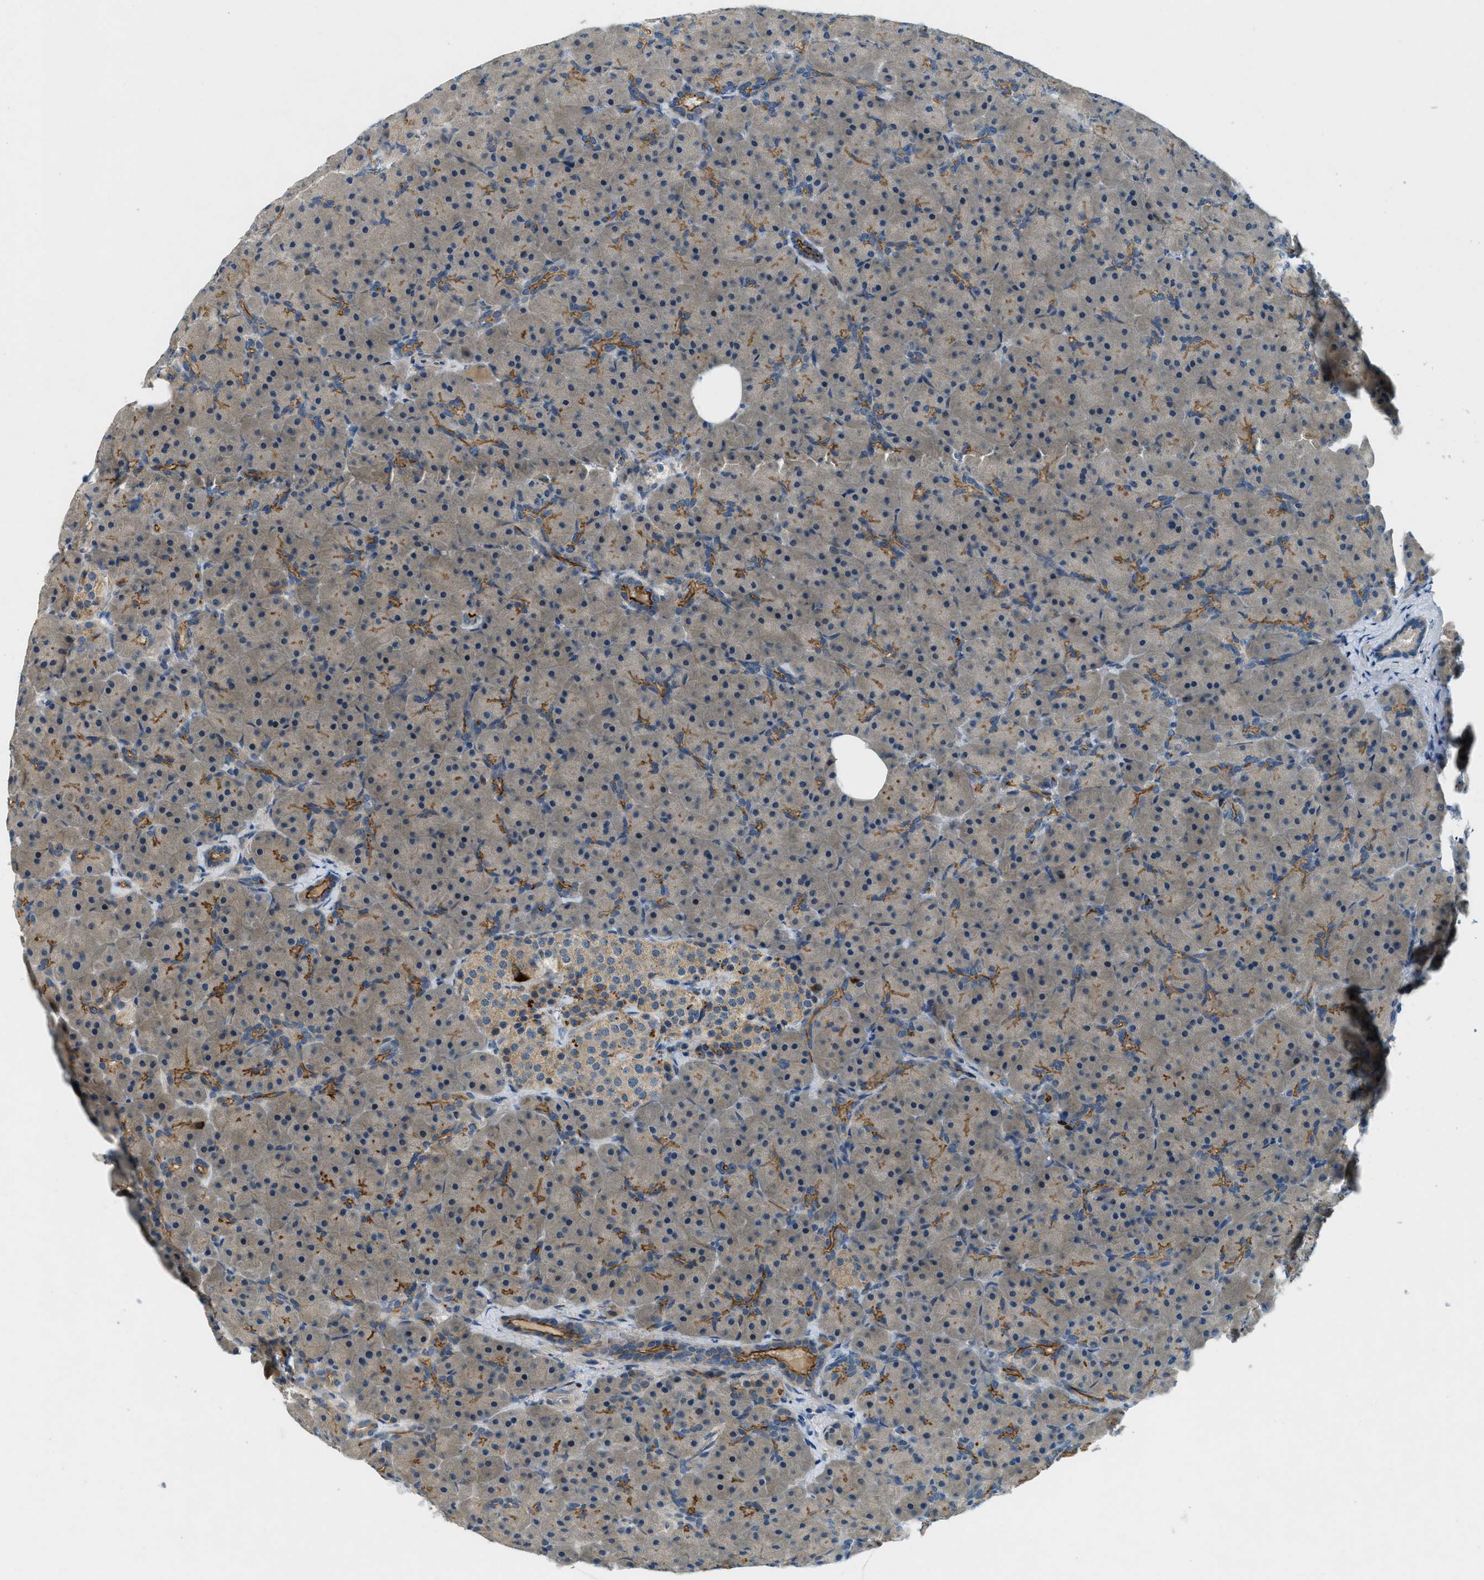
{"staining": {"intensity": "moderate", "quantity": "<25%", "location": "cytoplasmic/membranous"}, "tissue": "pancreas", "cell_type": "Exocrine glandular cells", "image_type": "normal", "snomed": [{"axis": "morphology", "description": "Normal tissue, NOS"}, {"axis": "topography", "description": "Pancreas"}], "caption": "This micrograph displays benign pancreas stained with immunohistochemistry to label a protein in brown. The cytoplasmic/membranous of exocrine glandular cells show moderate positivity for the protein. Nuclei are counter-stained blue.", "gene": "SNX14", "patient": {"sex": "male", "age": 66}}